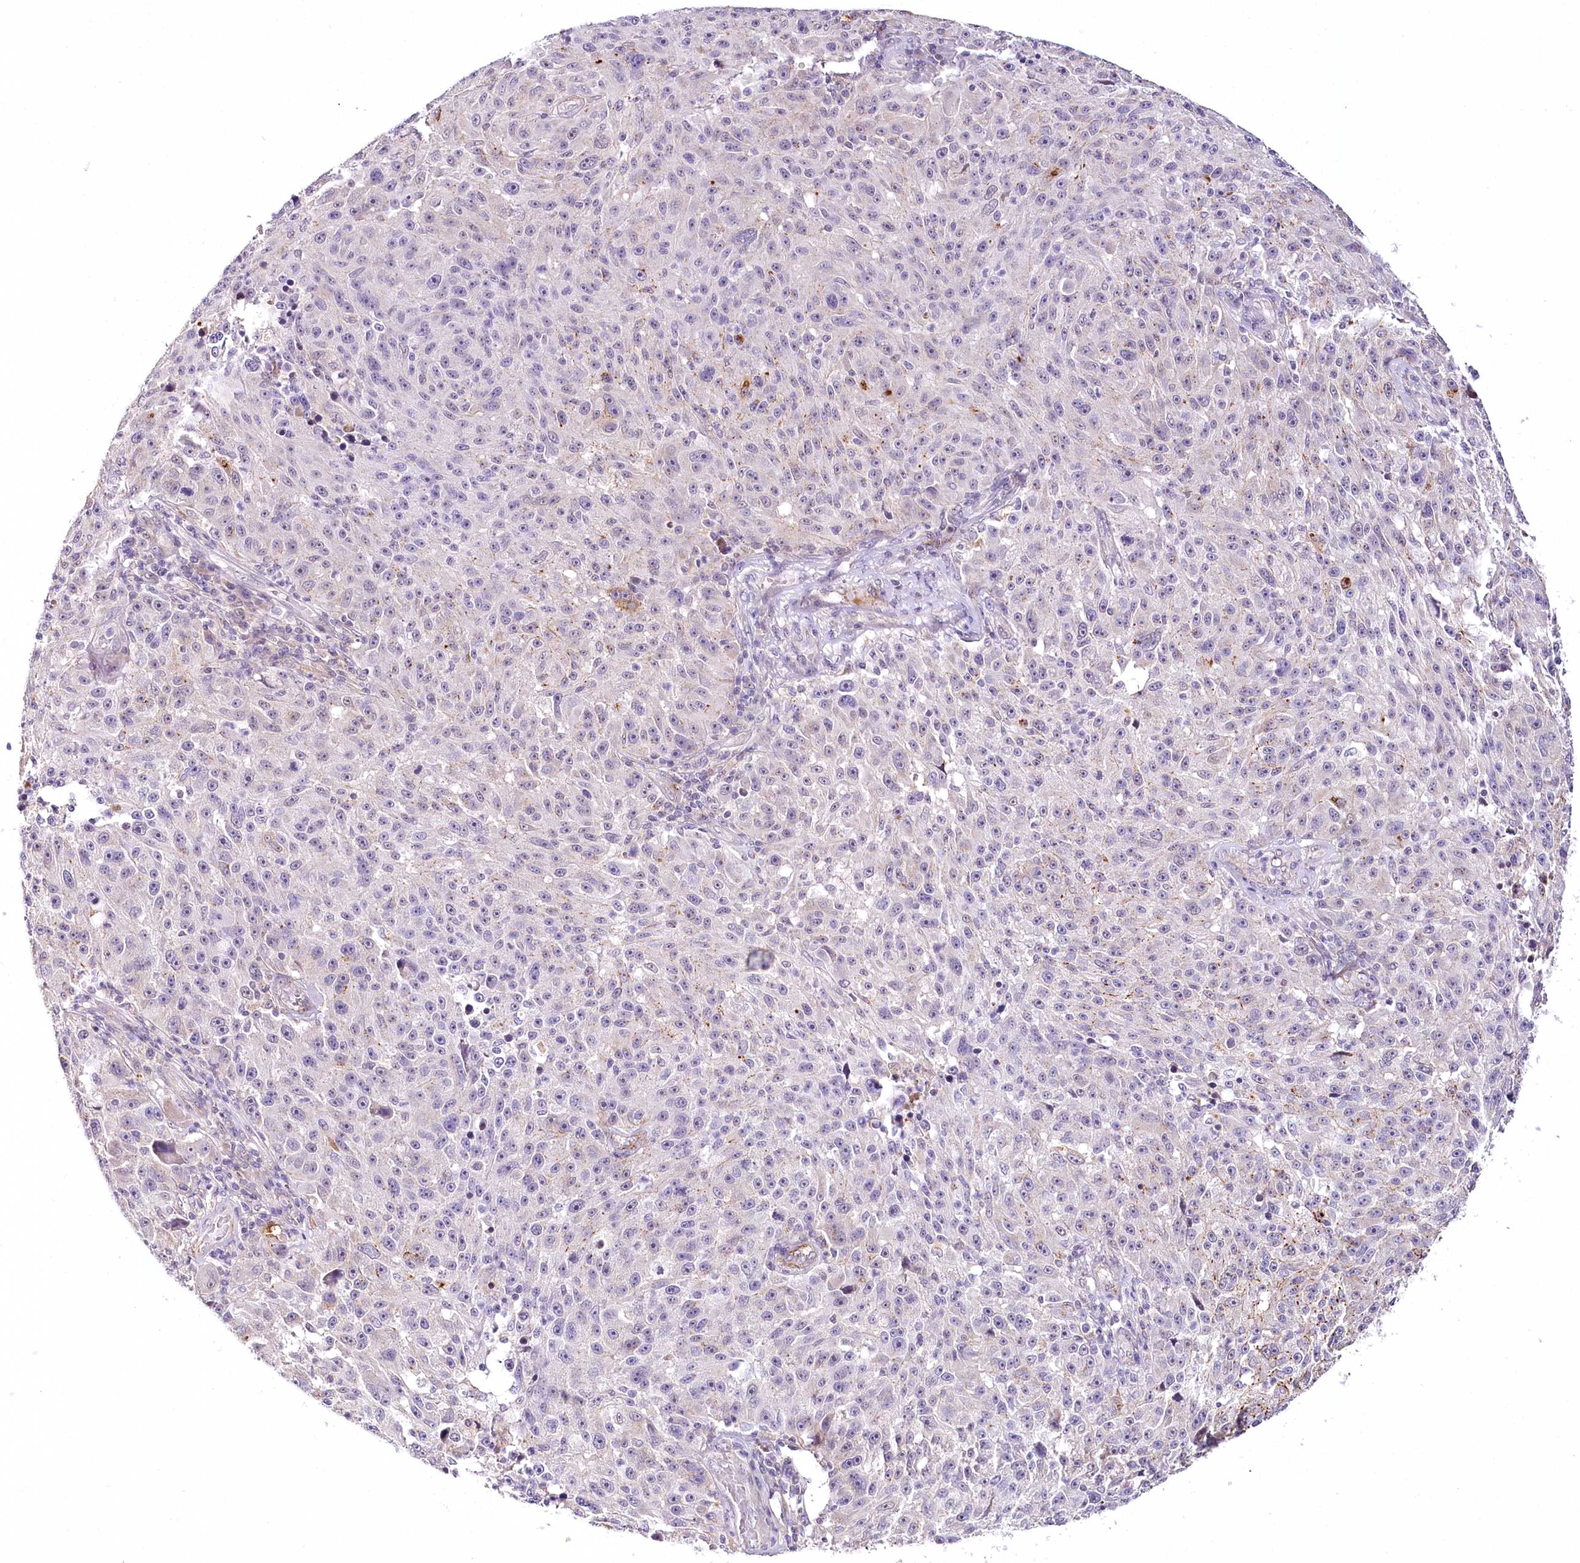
{"staining": {"intensity": "negative", "quantity": "none", "location": "none"}, "tissue": "melanoma", "cell_type": "Tumor cells", "image_type": "cancer", "snomed": [{"axis": "morphology", "description": "Malignant melanoma, NOS"}, {"axis": "topography", "description": "Skin"}], "caption": "An image of human malignant melanoma is negative for staining in tumor cells.", "gene": "VWA5A", "patient": {"sex": "male", "age": 53}}